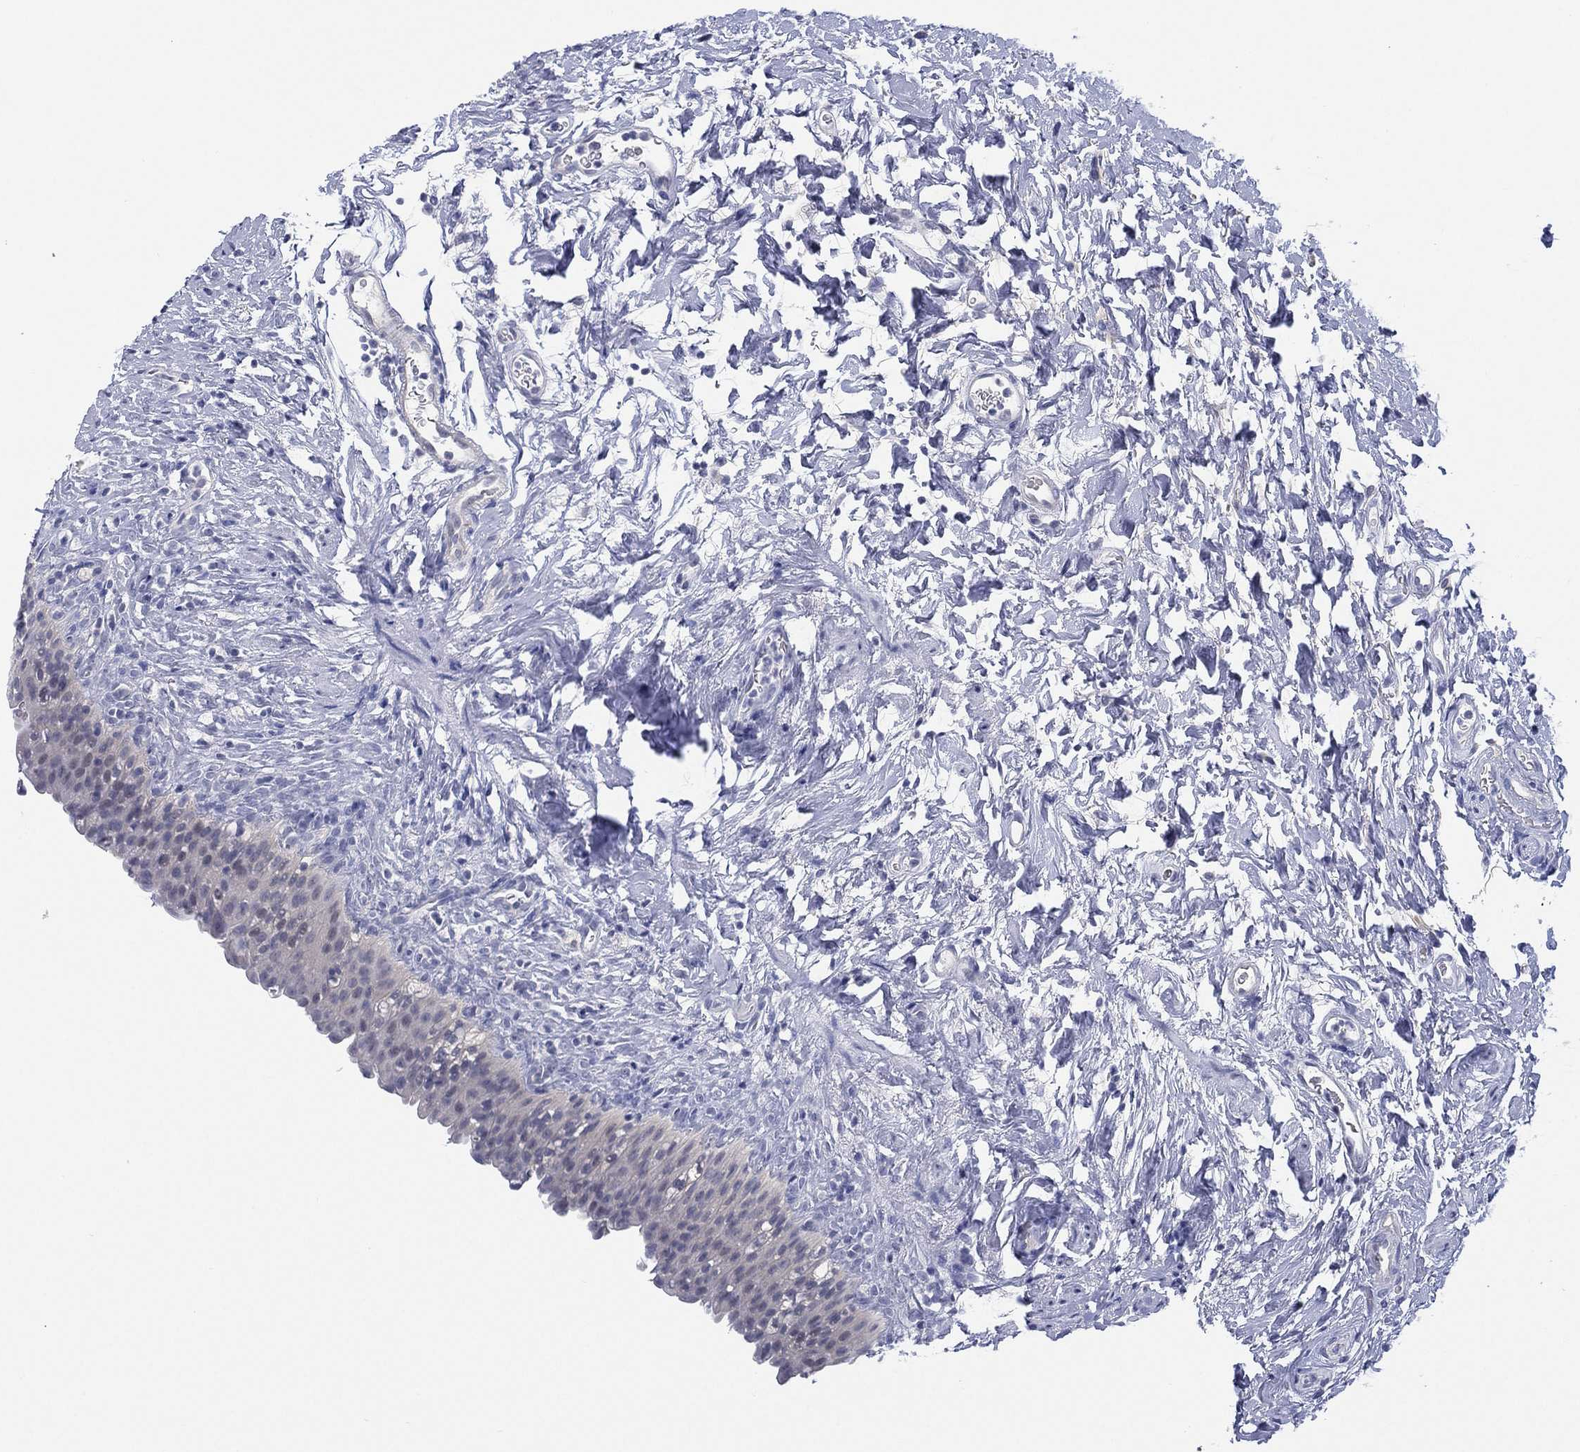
{"staining": {"intensity": "negative", "quantity": "none", "location": "none"}, "tissue": "urinary bladder", "cell_type": "Urothelial cells", "image_type": "normal", "snomed": [{"axis": "morphology", "description": "Normal tissue, NOS"}, {"axis": "topography", "description": "Urinary bladder"}], "caption": "Immunohistochemistry (IHC) photomicrograph of unremarkable human urinary bladder stained for a protein (brown), which reveals no positivity in urothelial cells.", "gene": "C5orf46", "patient": {"sex": "male", "age": 76}}